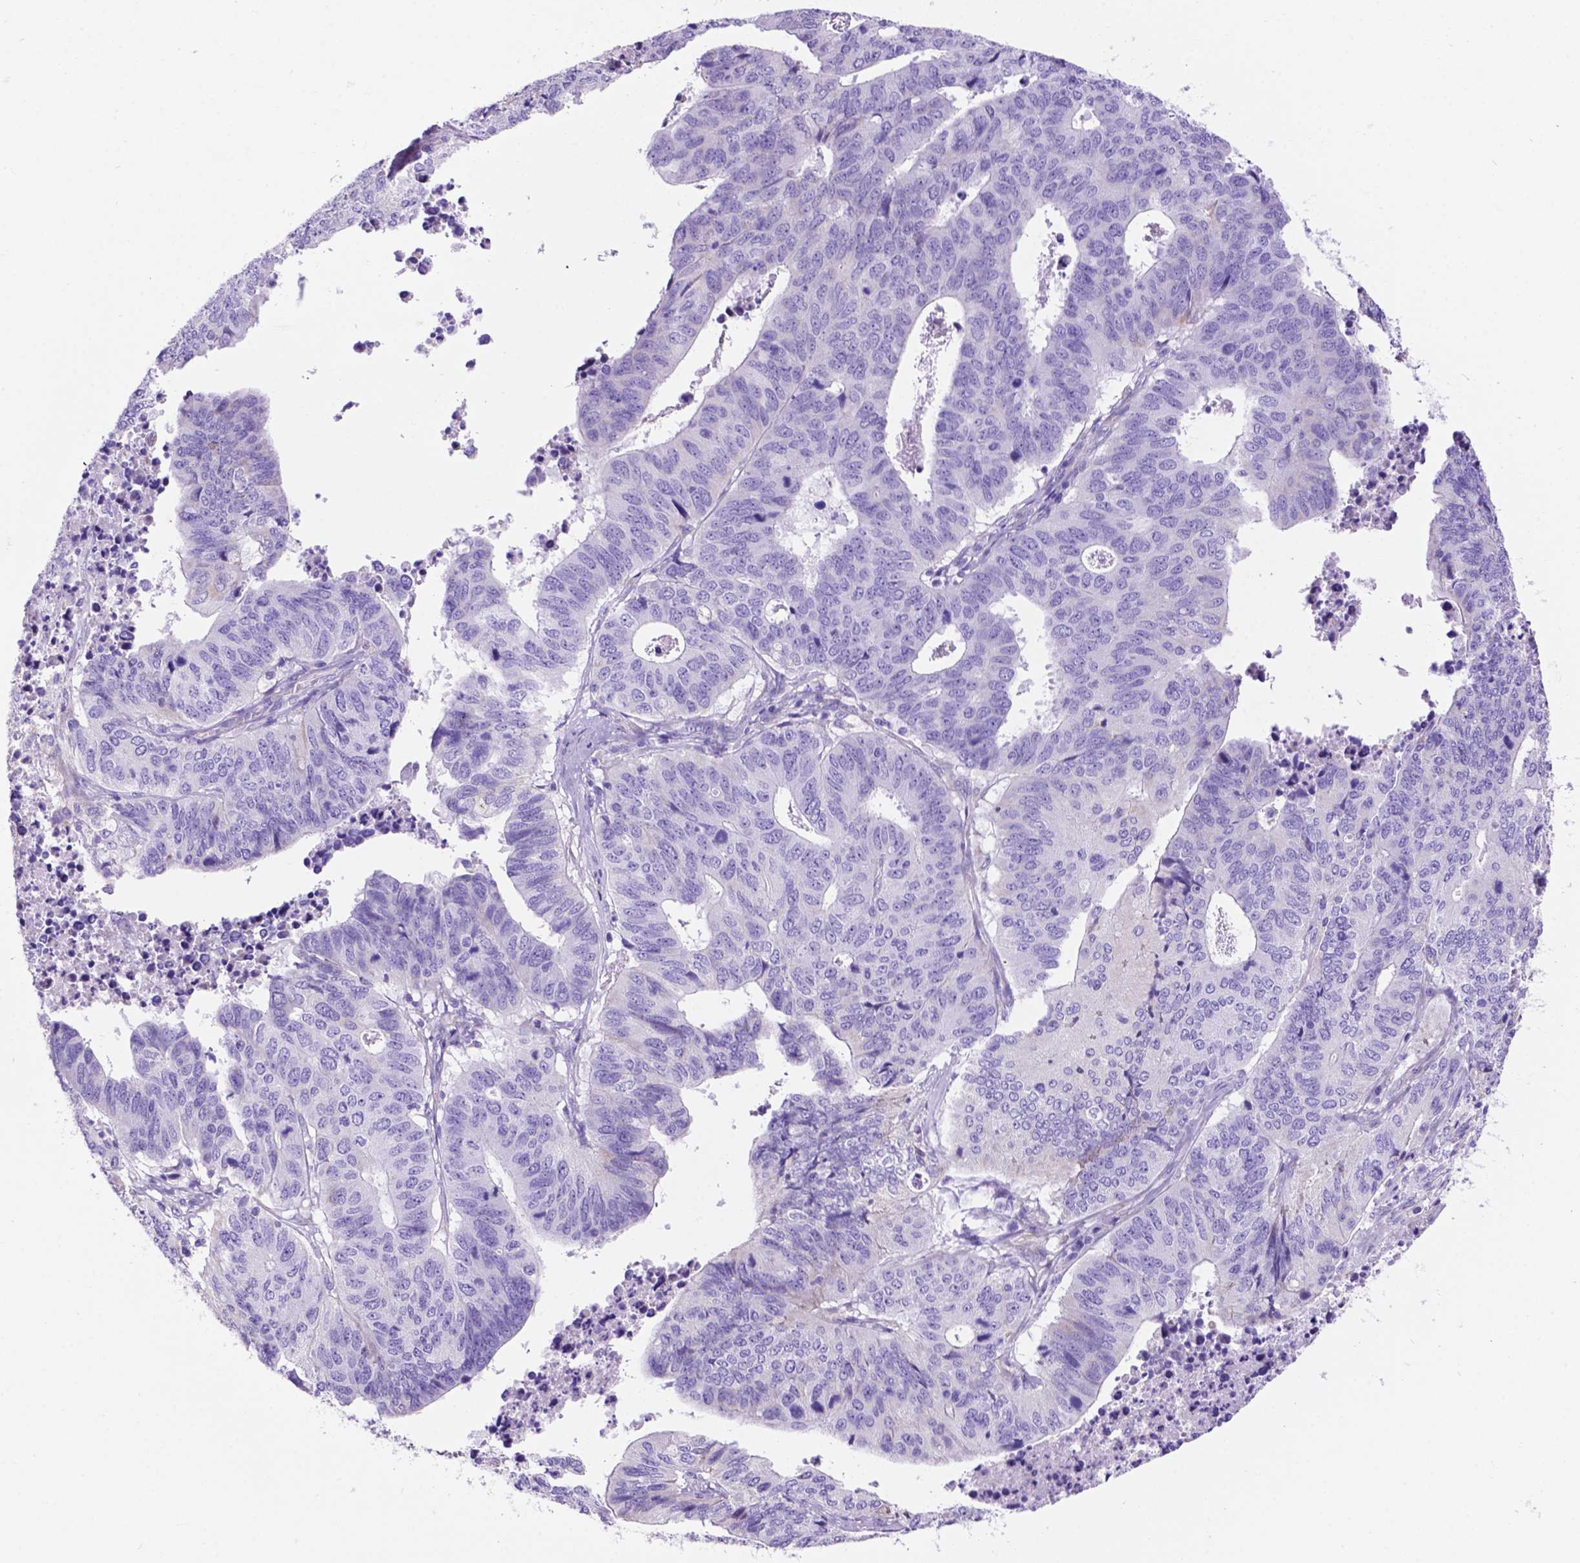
{"staining": {"intensity": "negative", "quantity": "none", "location": "none"}, "tissue": "stomach cancer", "cell_type": "Tumor cells", "image_type": "cancer", "snomed": [{"axis": "morphology", "description": "Adenocarcinoma, NOS"}, {"axis": "topography", "description": "Stomach, upper"}], "caption": "Tumor cells are negative for protein expression in human stomach adenocarcinoma.", "gene": "TMEM121B", "patient": {"sex": "female", "age": 67}}